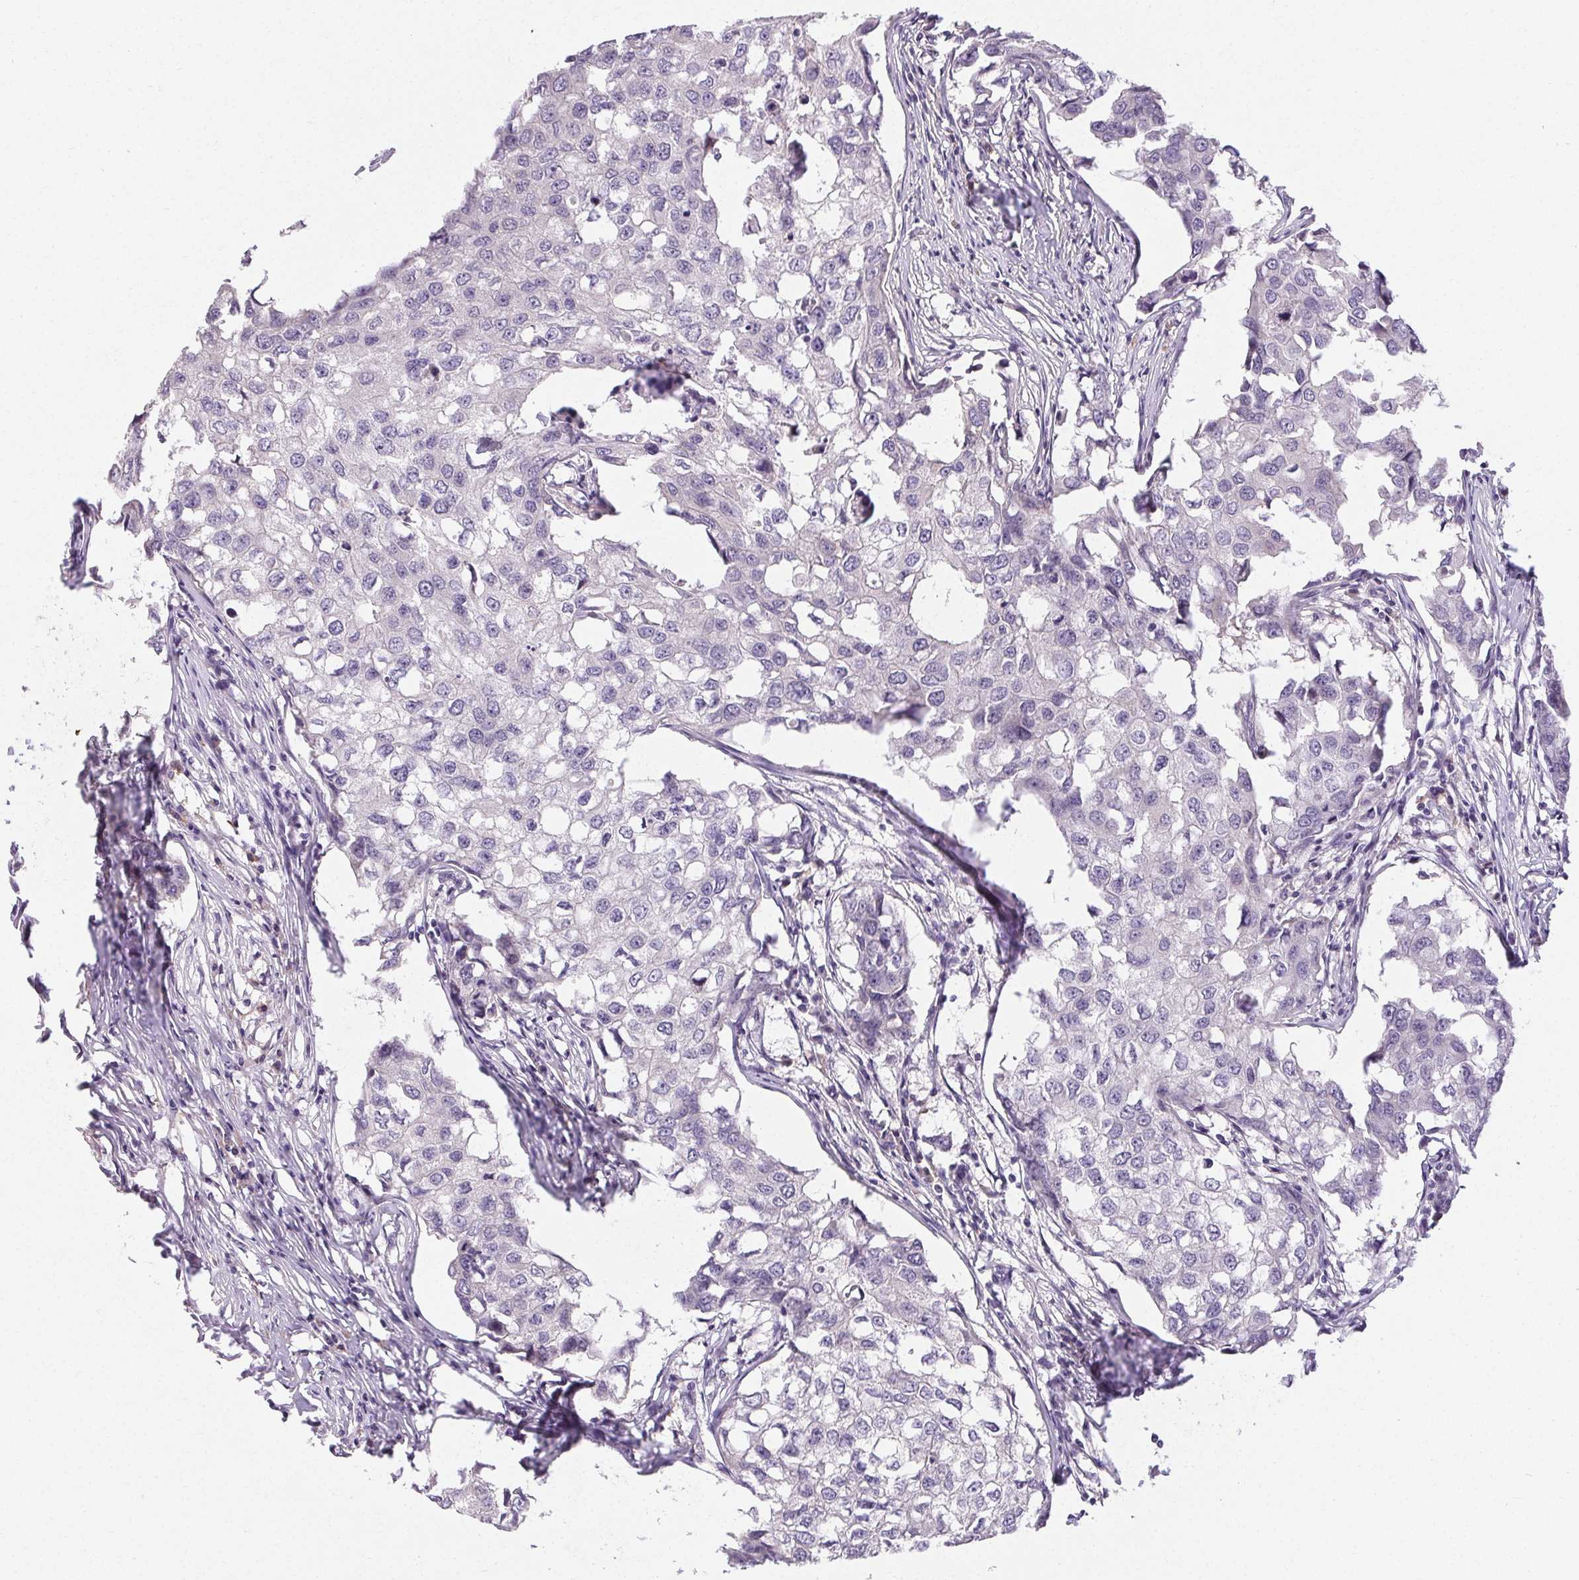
{"staining": {"intensity": "negative", "quantity": "none", "location": "none"}, "tissue": "breast cancer", "cell_type": "Tumor cells", "image_type": "cancer", "snomed": [{"axis": "morphology", "description": "Duct carcinoma"}, {"axis": "topography", "description": "Breast"}], "caption": "Tumor cells show no significant positivity in intraductal carcinoma (breast).", "gene": "TMEM52B", "patient": {"sex": "female", "age": 27}}